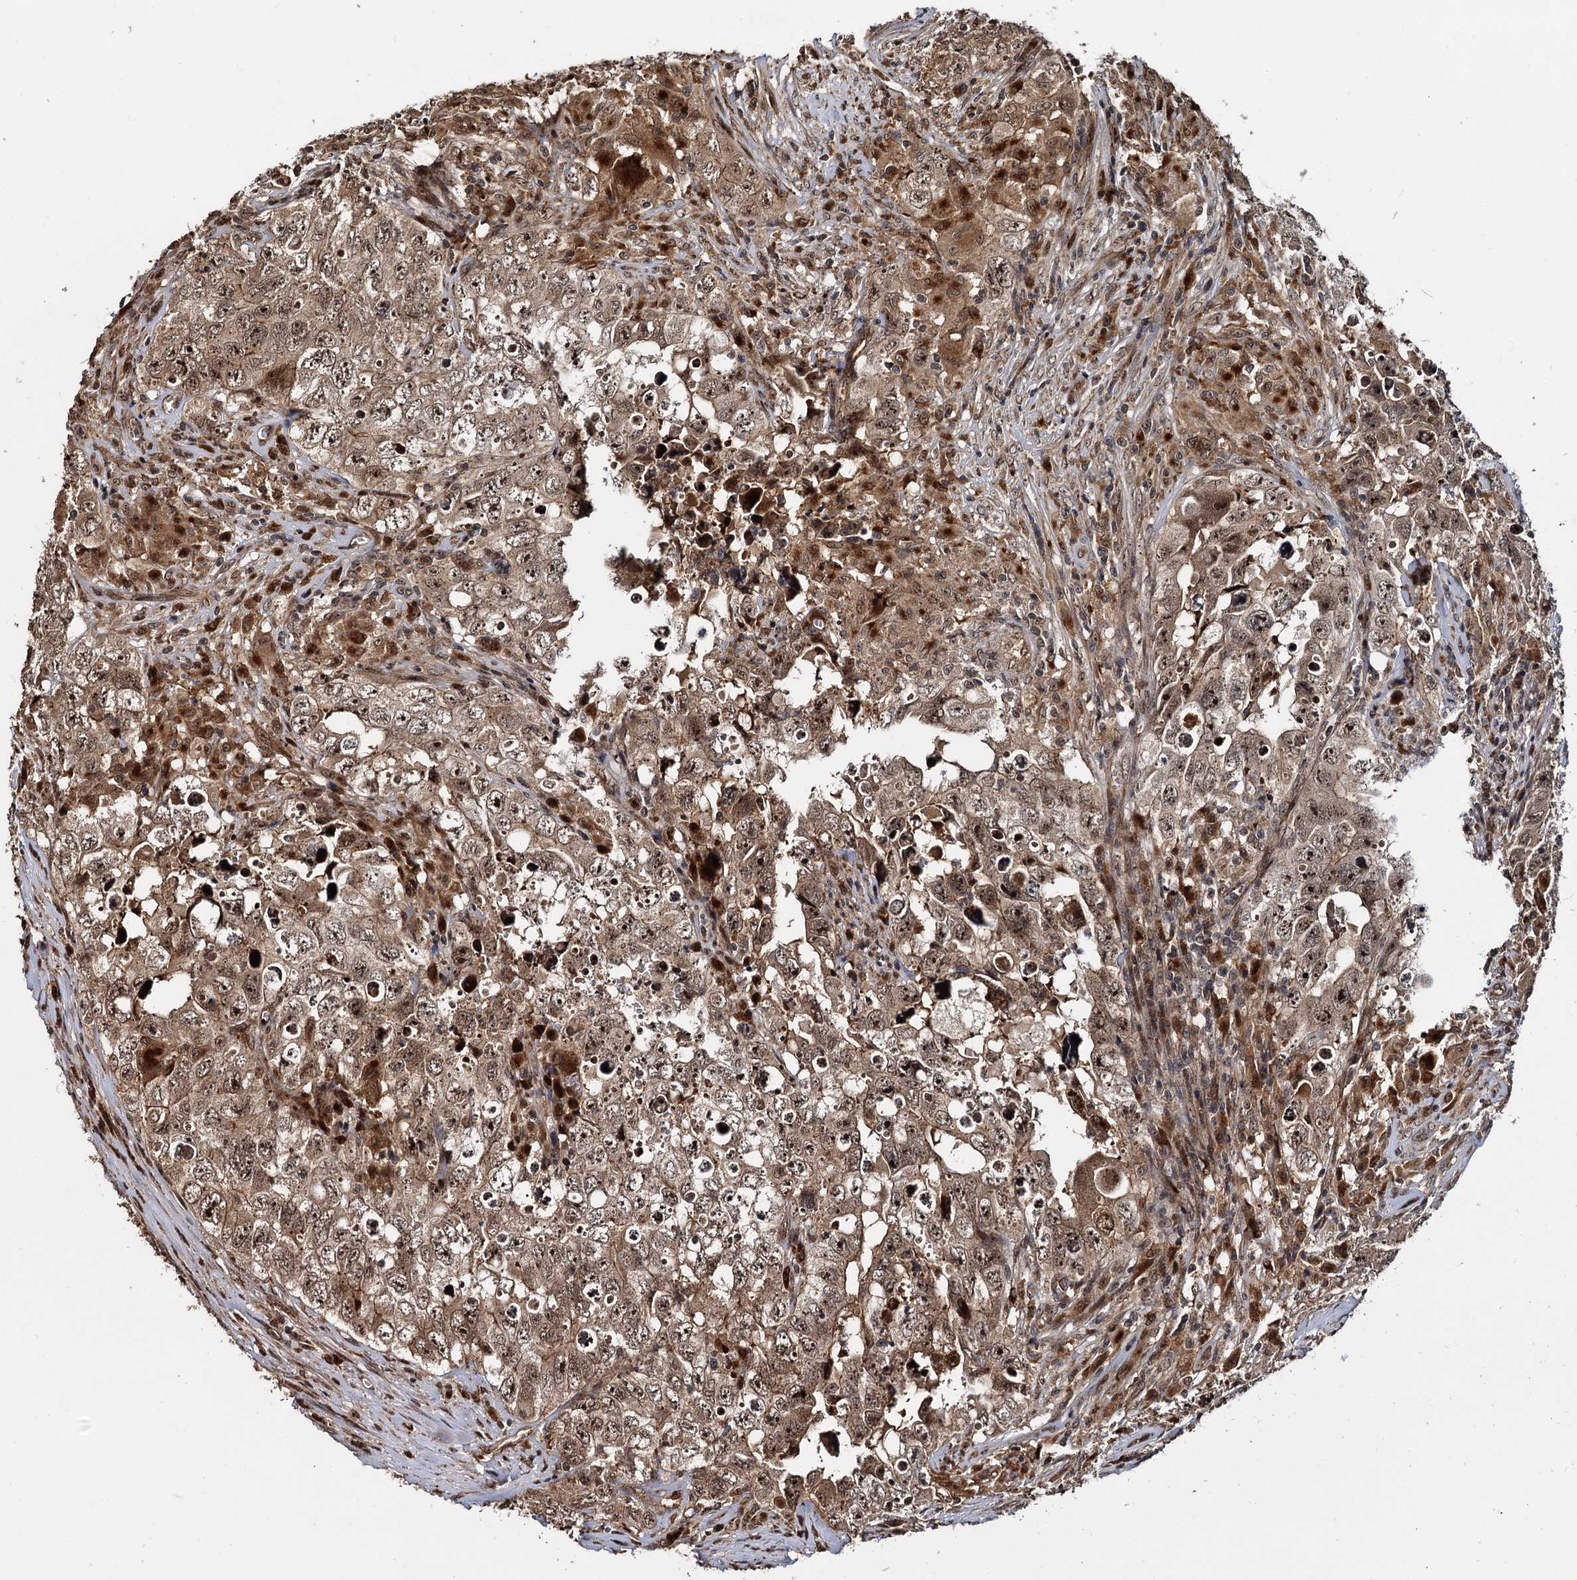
{"staining": {"intensity": "moderate", "quantity": ">75%", "location": "cytoplasmic/membranous,nuclear"}, "tissue": "testis cancer", "cell_type": "Tumor cells", "image_type": "cancer", "snomed": [{"axis": "morphology", "description": "Seminoma, NOS"}, {"axis": "morphology", "description": "Carcinoma, Embryonal, NOS"}, {"axis": "topography", "description": "Testis"}], "caption": "Protein expression analysis of seminoma (testis) shows moderate cytoplasmic/membranous and nuclear expression in about >75% of tumor cells. (brown staining indicates protein expression, while blue staining denotes nuclei).", "gene": "CEP192", "patient": {"sex": "male", "age": 43}}